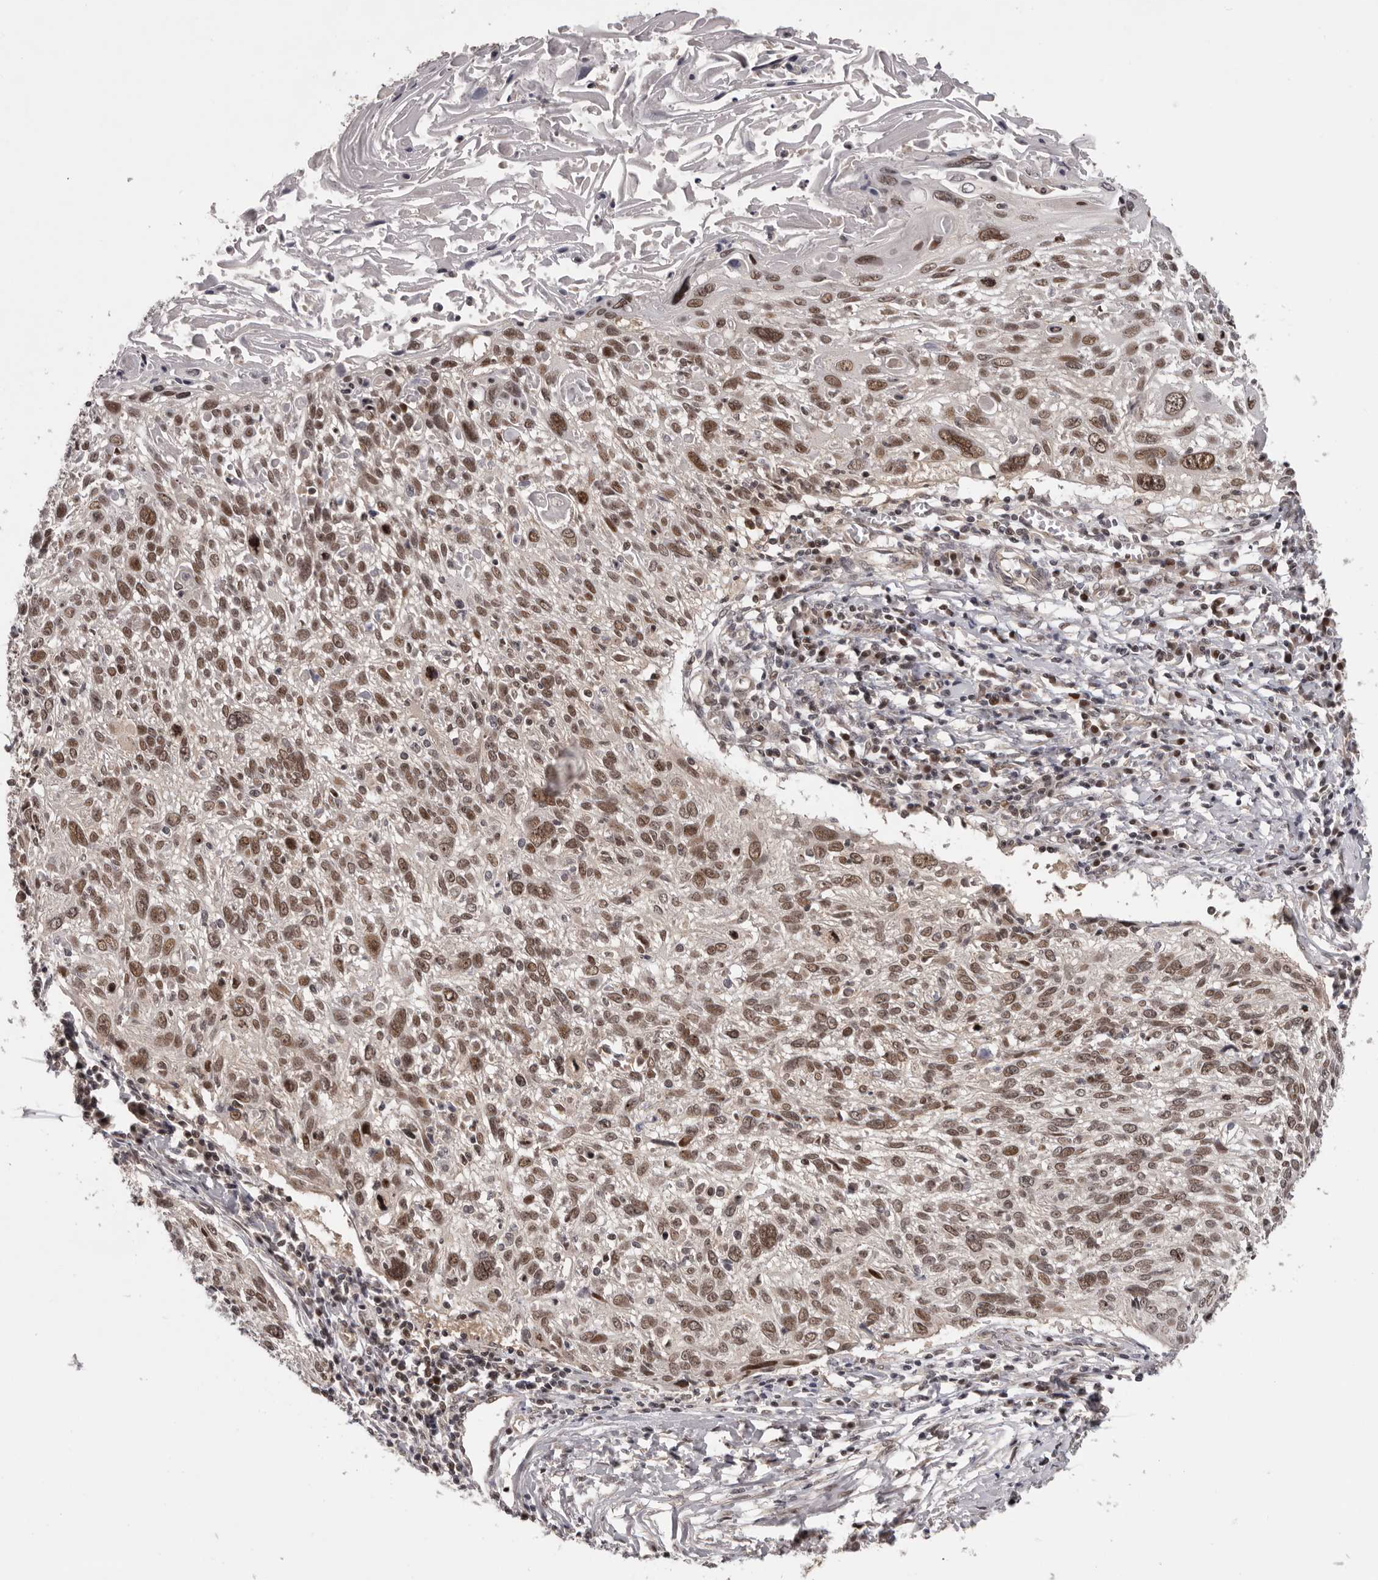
{"staining": {"intensity": "moderate", "quantity": ">75%", "location": "nuclear"}, "tissue": "cervical cancer", "cell_type": "Tumor cells", "image_type": "cancer", "snomed": [{"axis": "morphology", "description": "Squamous cell carcinoma, NOS"}, {"axis": "topography", "description": "Cervix"}], "caption": "Human squamous cell carcinoma (cervical) stained with a protein marker shows moderate staining in tumor cells.", "gene": "TBX5", "patient": {"sex": "female", "age": 51}}